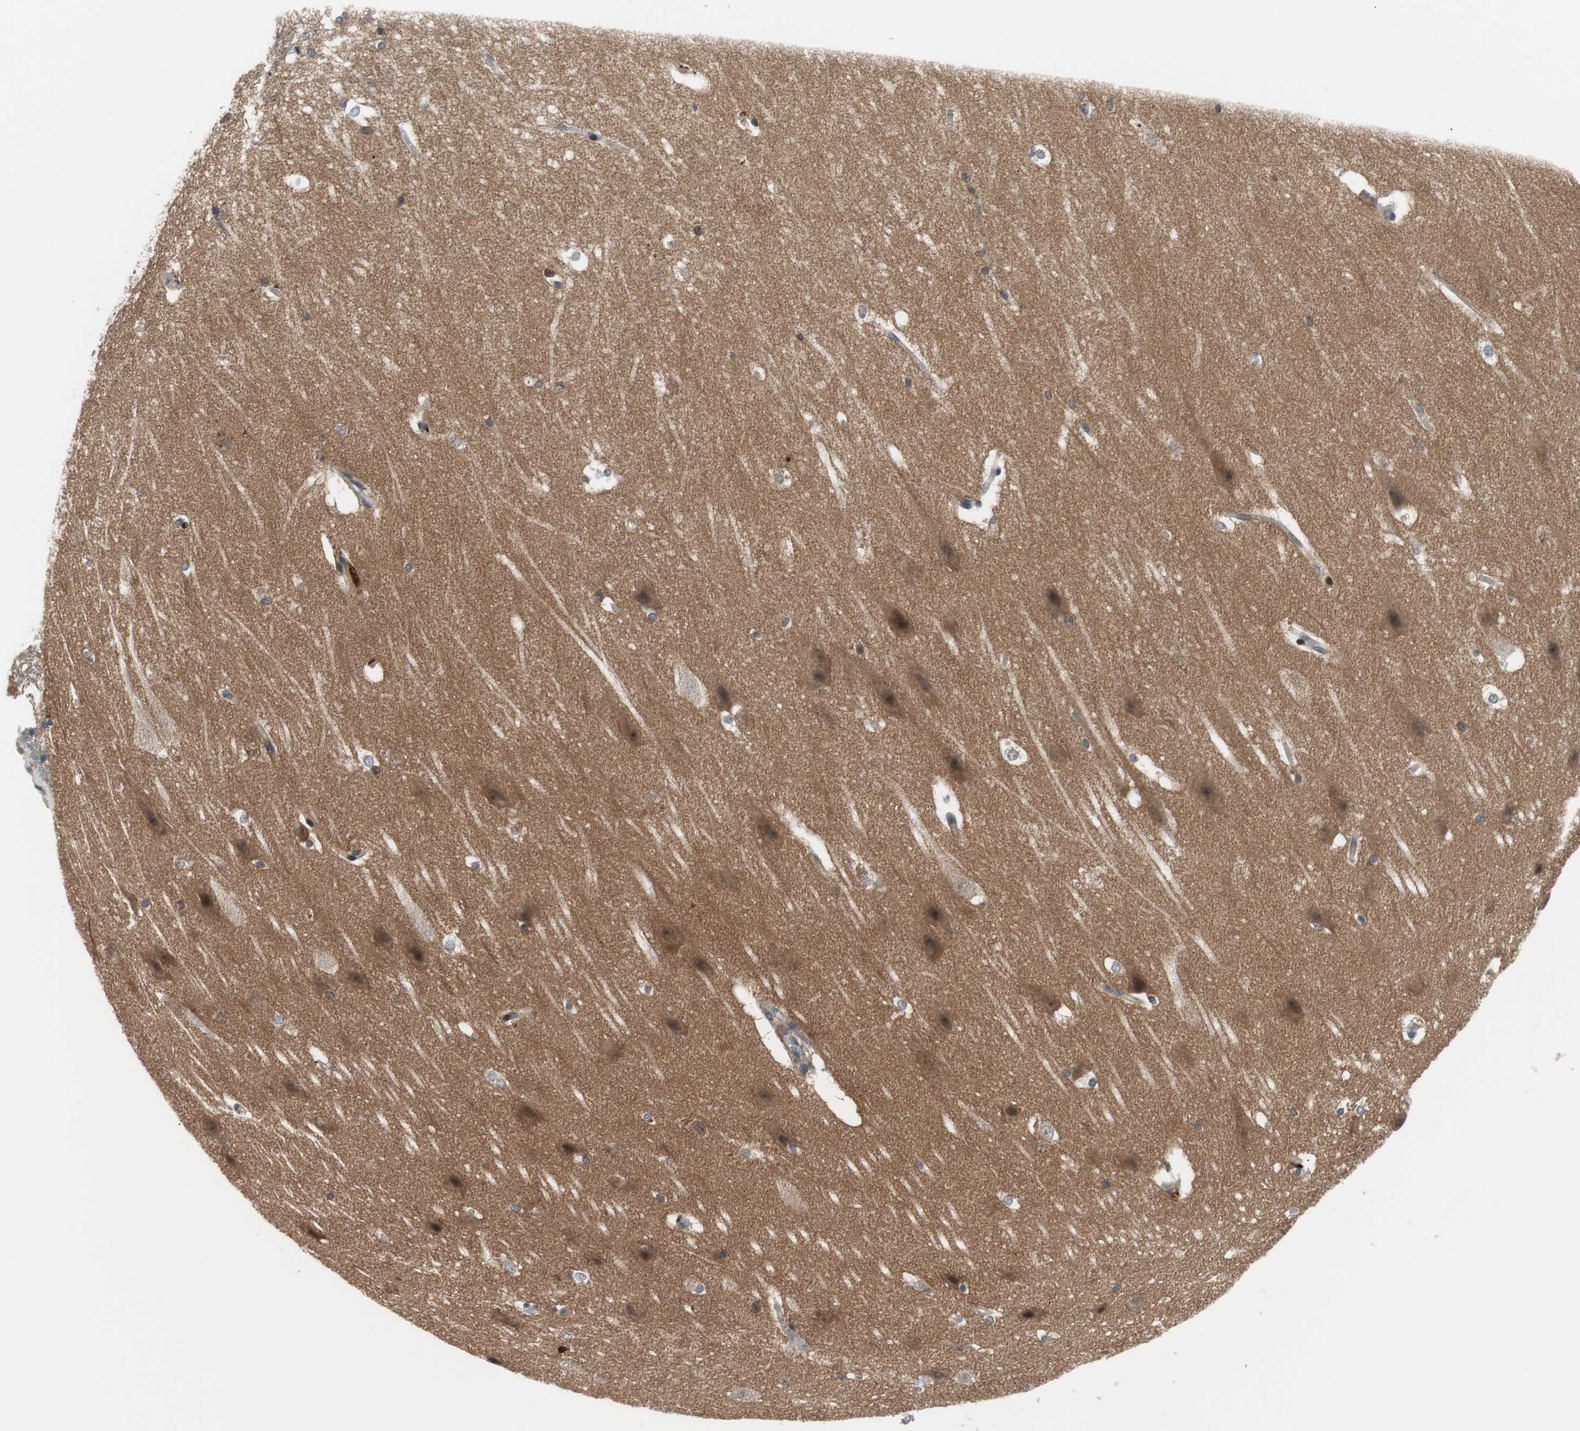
{"staining": {"intensity": "weak", "quantity": "<25%", "location": "cytoplasmic/membranous"}, "tissue": "hippocampus", "cell_type": "Glial cells", "image_type": "normal", "snomed": [{"axis": "morphology", "description": "Normal tissue, NOS"}, {"axis": "topography", "description": "Hippocampus"}], "caption": "High power microscopy image of an immunohistochemistry micrograph of normal hippocampus, revealing no significant expression in glial cells.", "gene": "MAP2K4", "patient": {"sex": "female", "age": 19}}